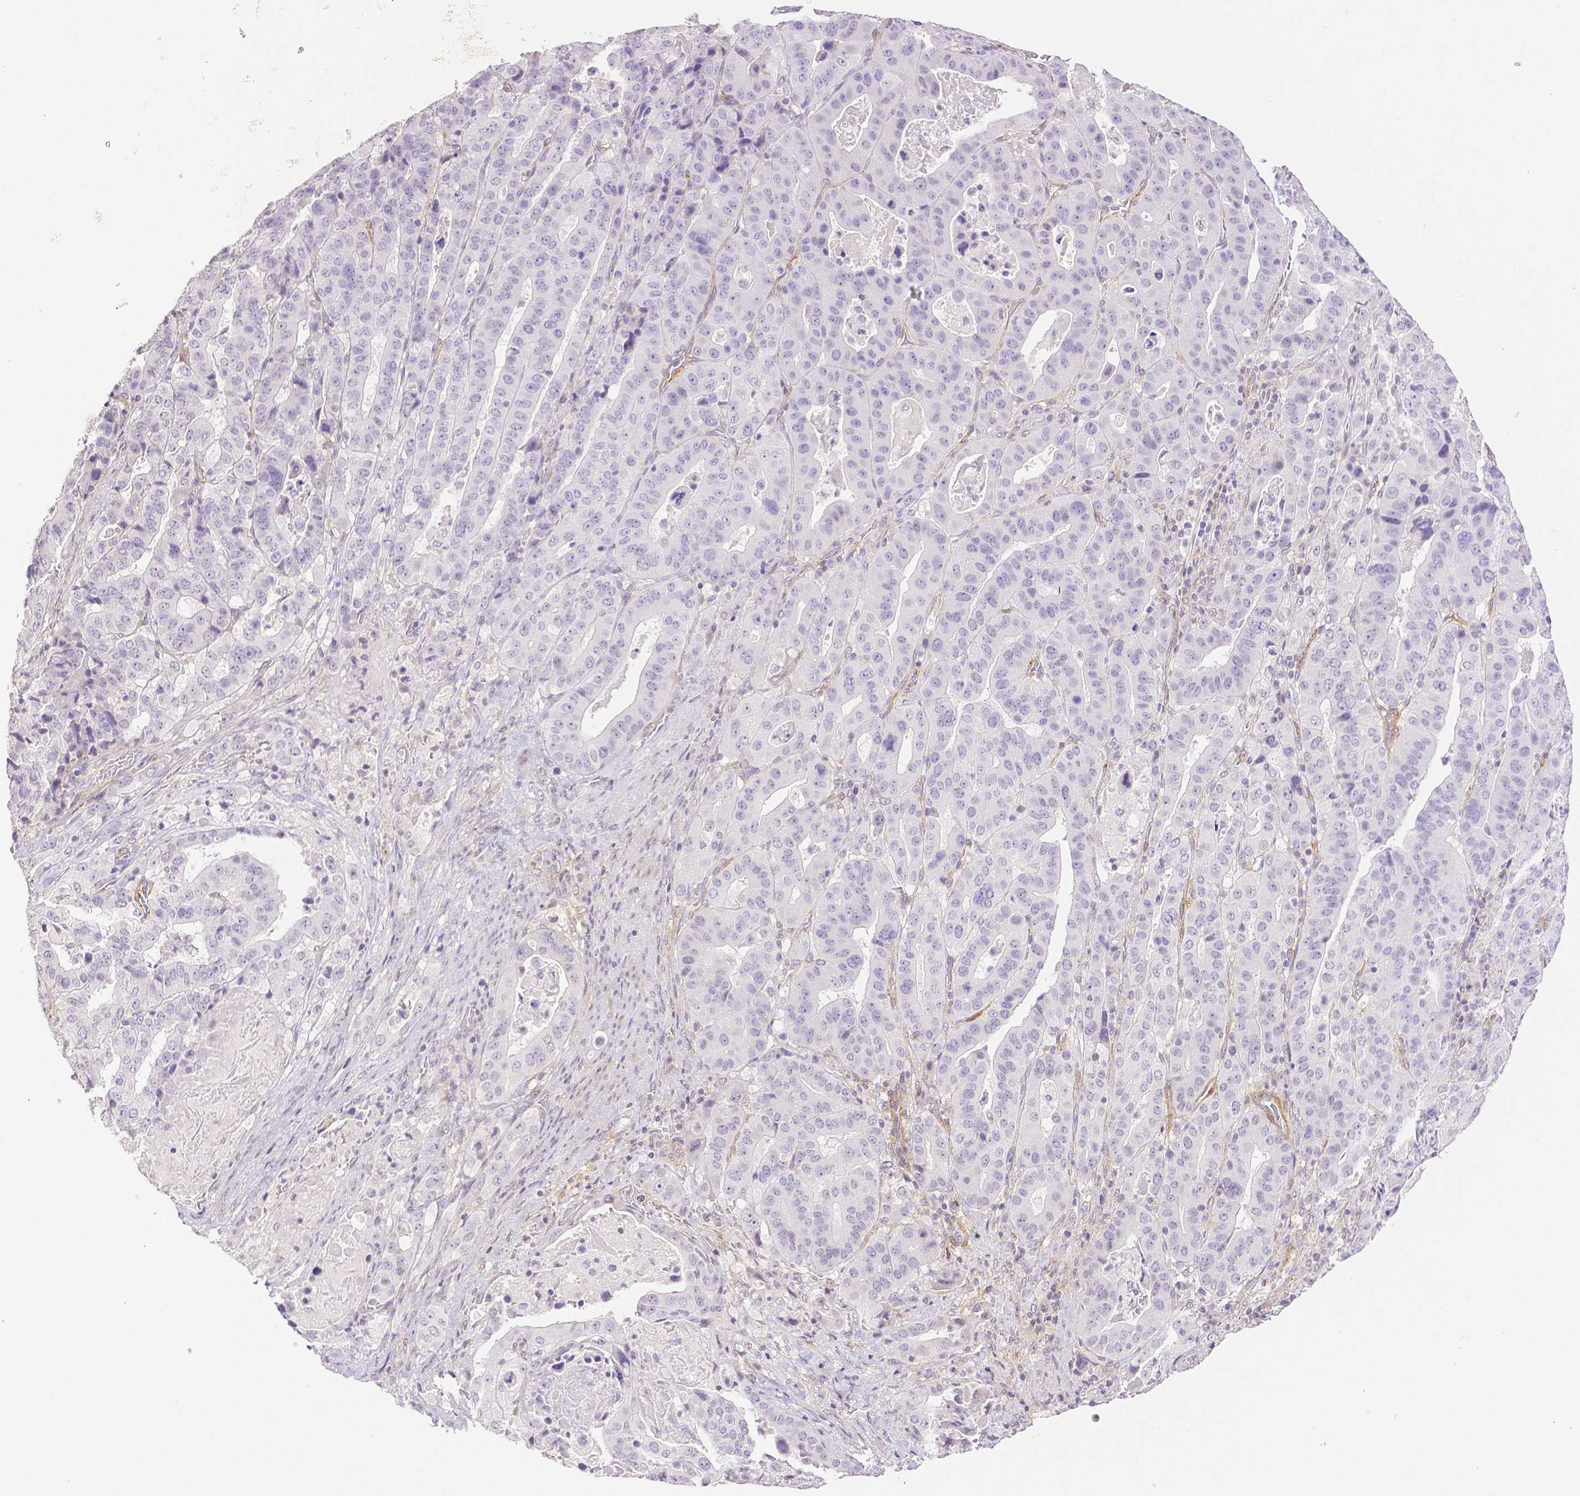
{"staining": {"intensity": "negative", "quantity": "none", "location": "none"}, "tissue": "stomach cancer", "cell_type": "Tumor cells", "image_type": "cancer", "snomed": [{"axis": "morphology", "description": "Adenocarcinoma, NOS"}, {"axis": "topography", "description": "Stomach"}], "caption": "The IHC histopathology image has no significant positivity in tumor cells of stomach cancer tissue. The staining was performed using DAB to visualize the protein expression in brown, while the nuclei were stained in blue with hematoxylin (Magnification: 20x).", "gene": "THY1", "patient": {"sex": "male", "age": 48}}